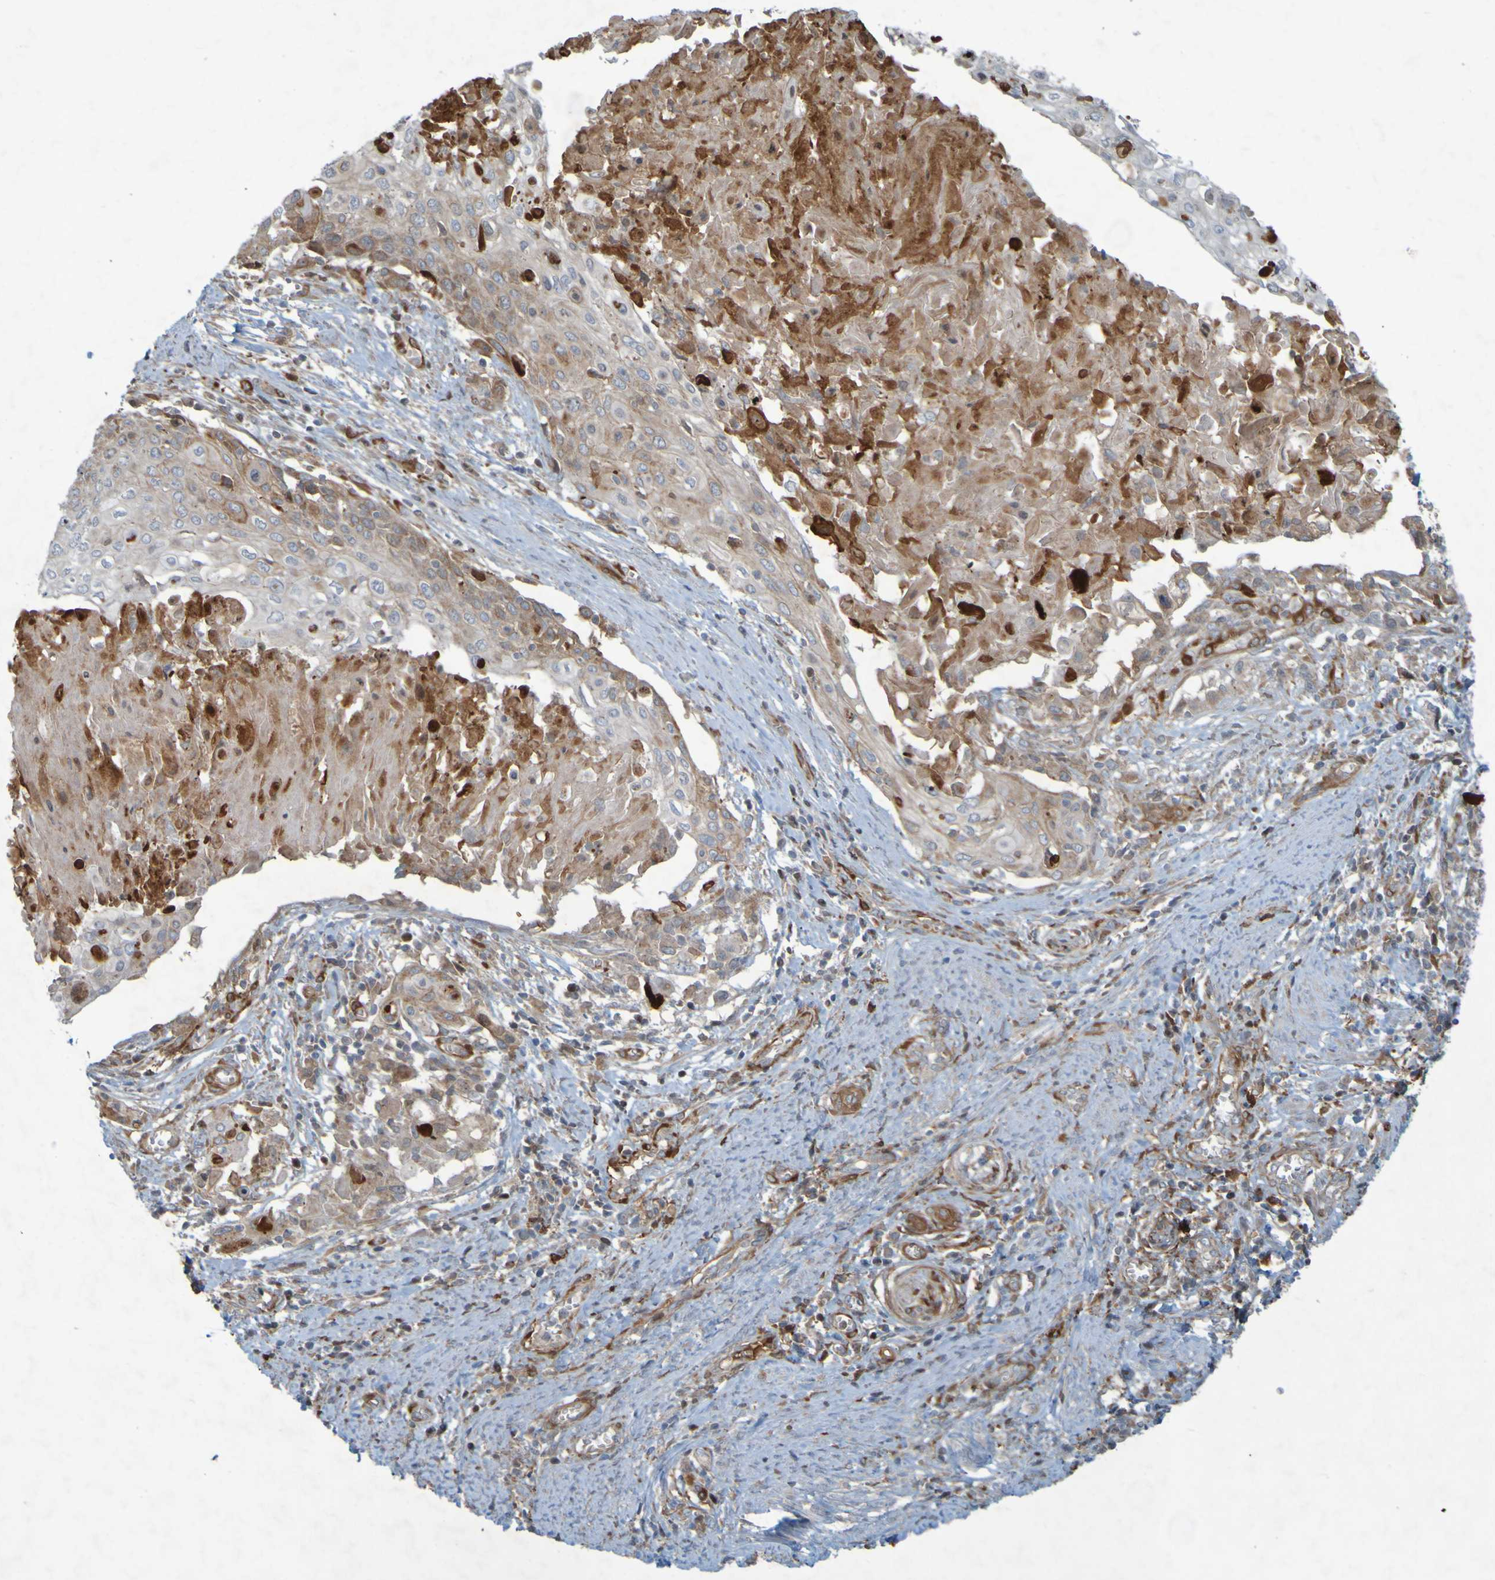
{"staining": {"intensity": "moderate", "quantity": "<25%", "location": "cytoplasmic/membranous"}, "tissue": "cervical cancer", "cell_type": "Tumor cells", "image_type": "cancer", "snomed": [{"axis": "morphology", "description": "Squamous cell carcinoma, NOS"}, {"axis": "topography", "description": "Cervix"}], "caption": "Cervical cancer was stained to show a protein in brown. There is low levels of moderate cytoplasmic/membranous positivity in about <25% of tumor cells.", "gene": "GUCY1A1", "patient": {"sex": "female", "age": 39}}